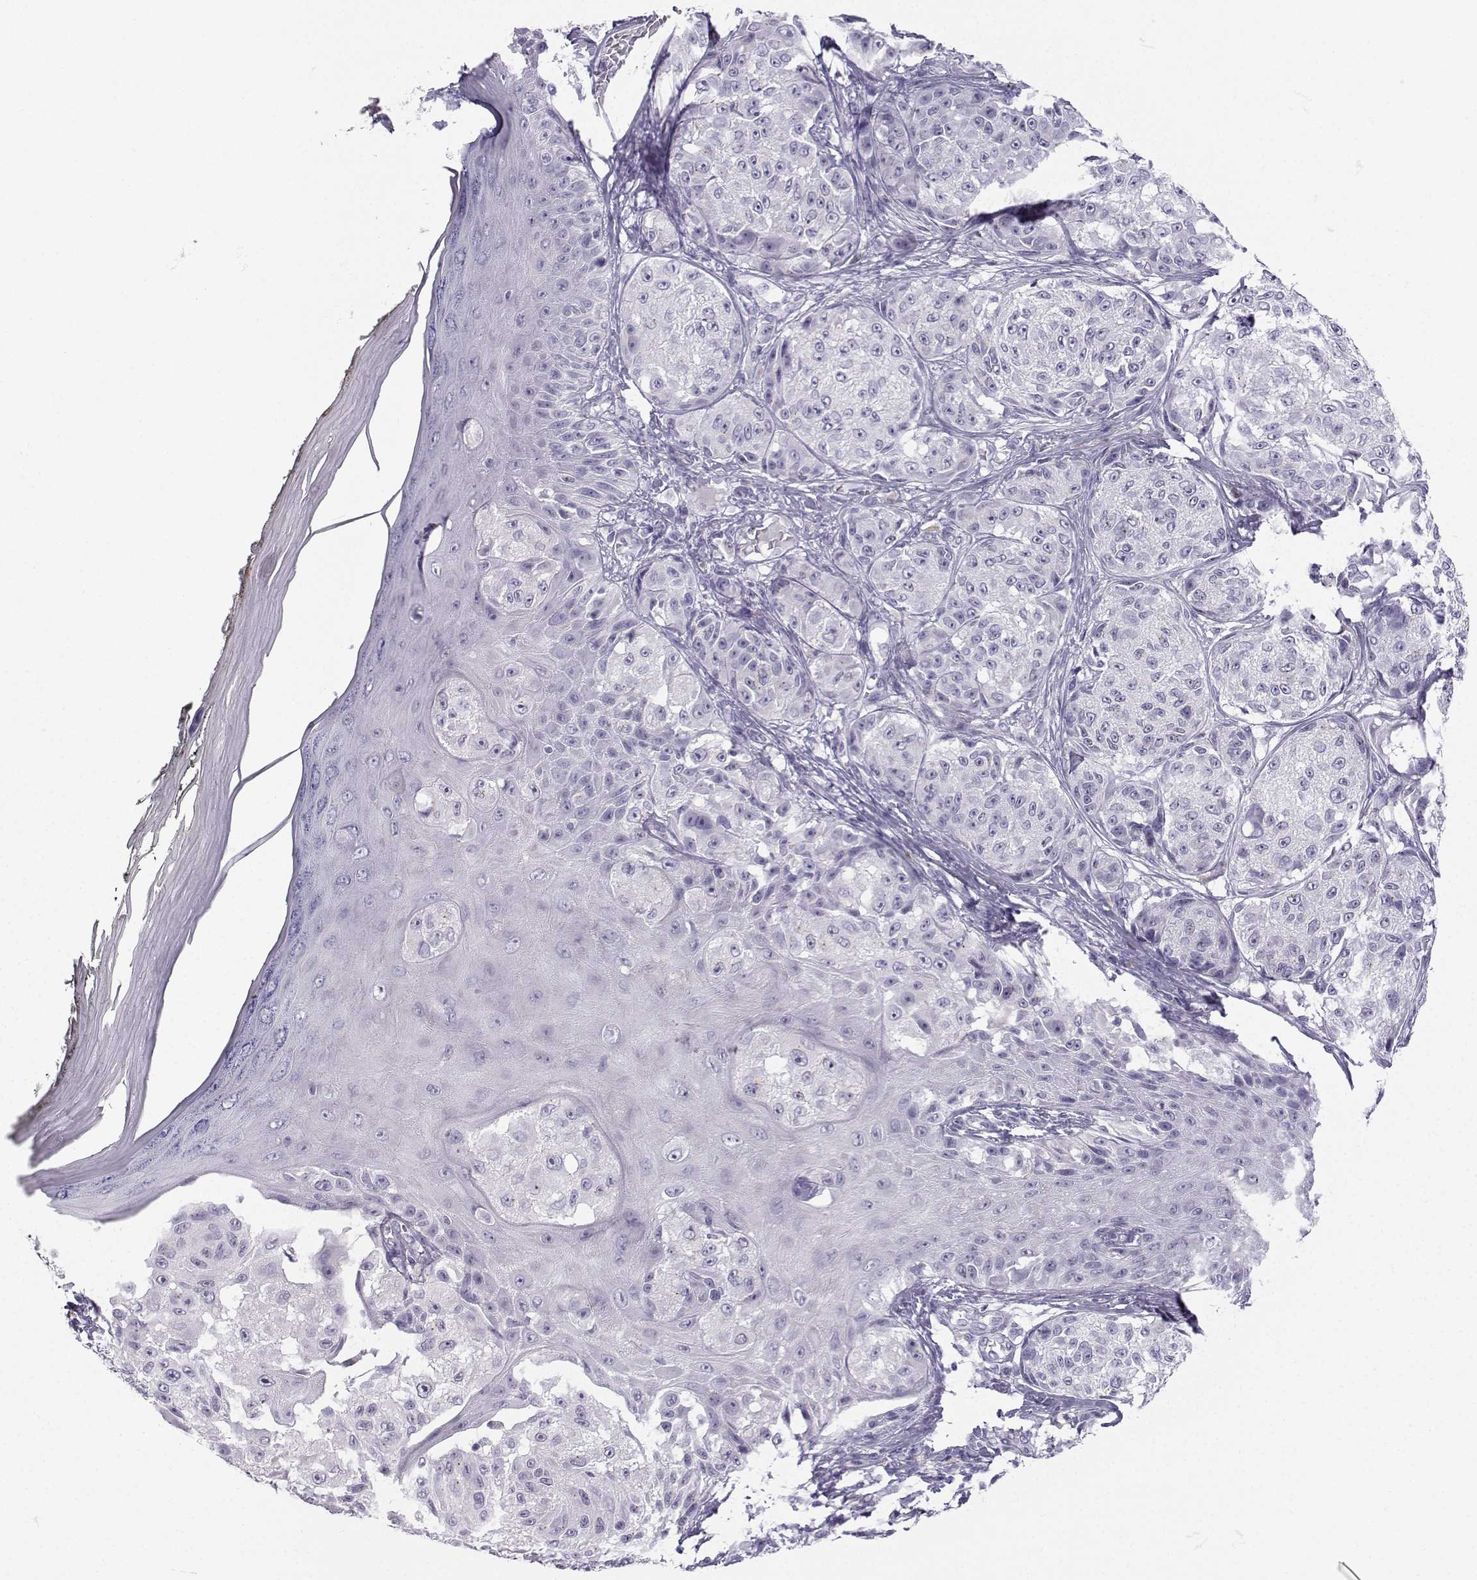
{"staining": {"intensity": "negative", "quantity": "none", "location": "none"}, "tissue": "melanoma", "cell_type": "Tumor cells", "image_type": "cancer", "snomed": [{"axis": "morphology", "description": "Malignant melanoma, NOS"}, {"axis": "topography", "description": "Skin"}], "caption": "Immunohistochemical staining of human malignant melanoma exhibits no significant positivity in tumor cells. (IHC, brightfield microscopy, high magnification).", "gene": "ZBTB8B", "patient": {"sex": "male", "age": 61}}